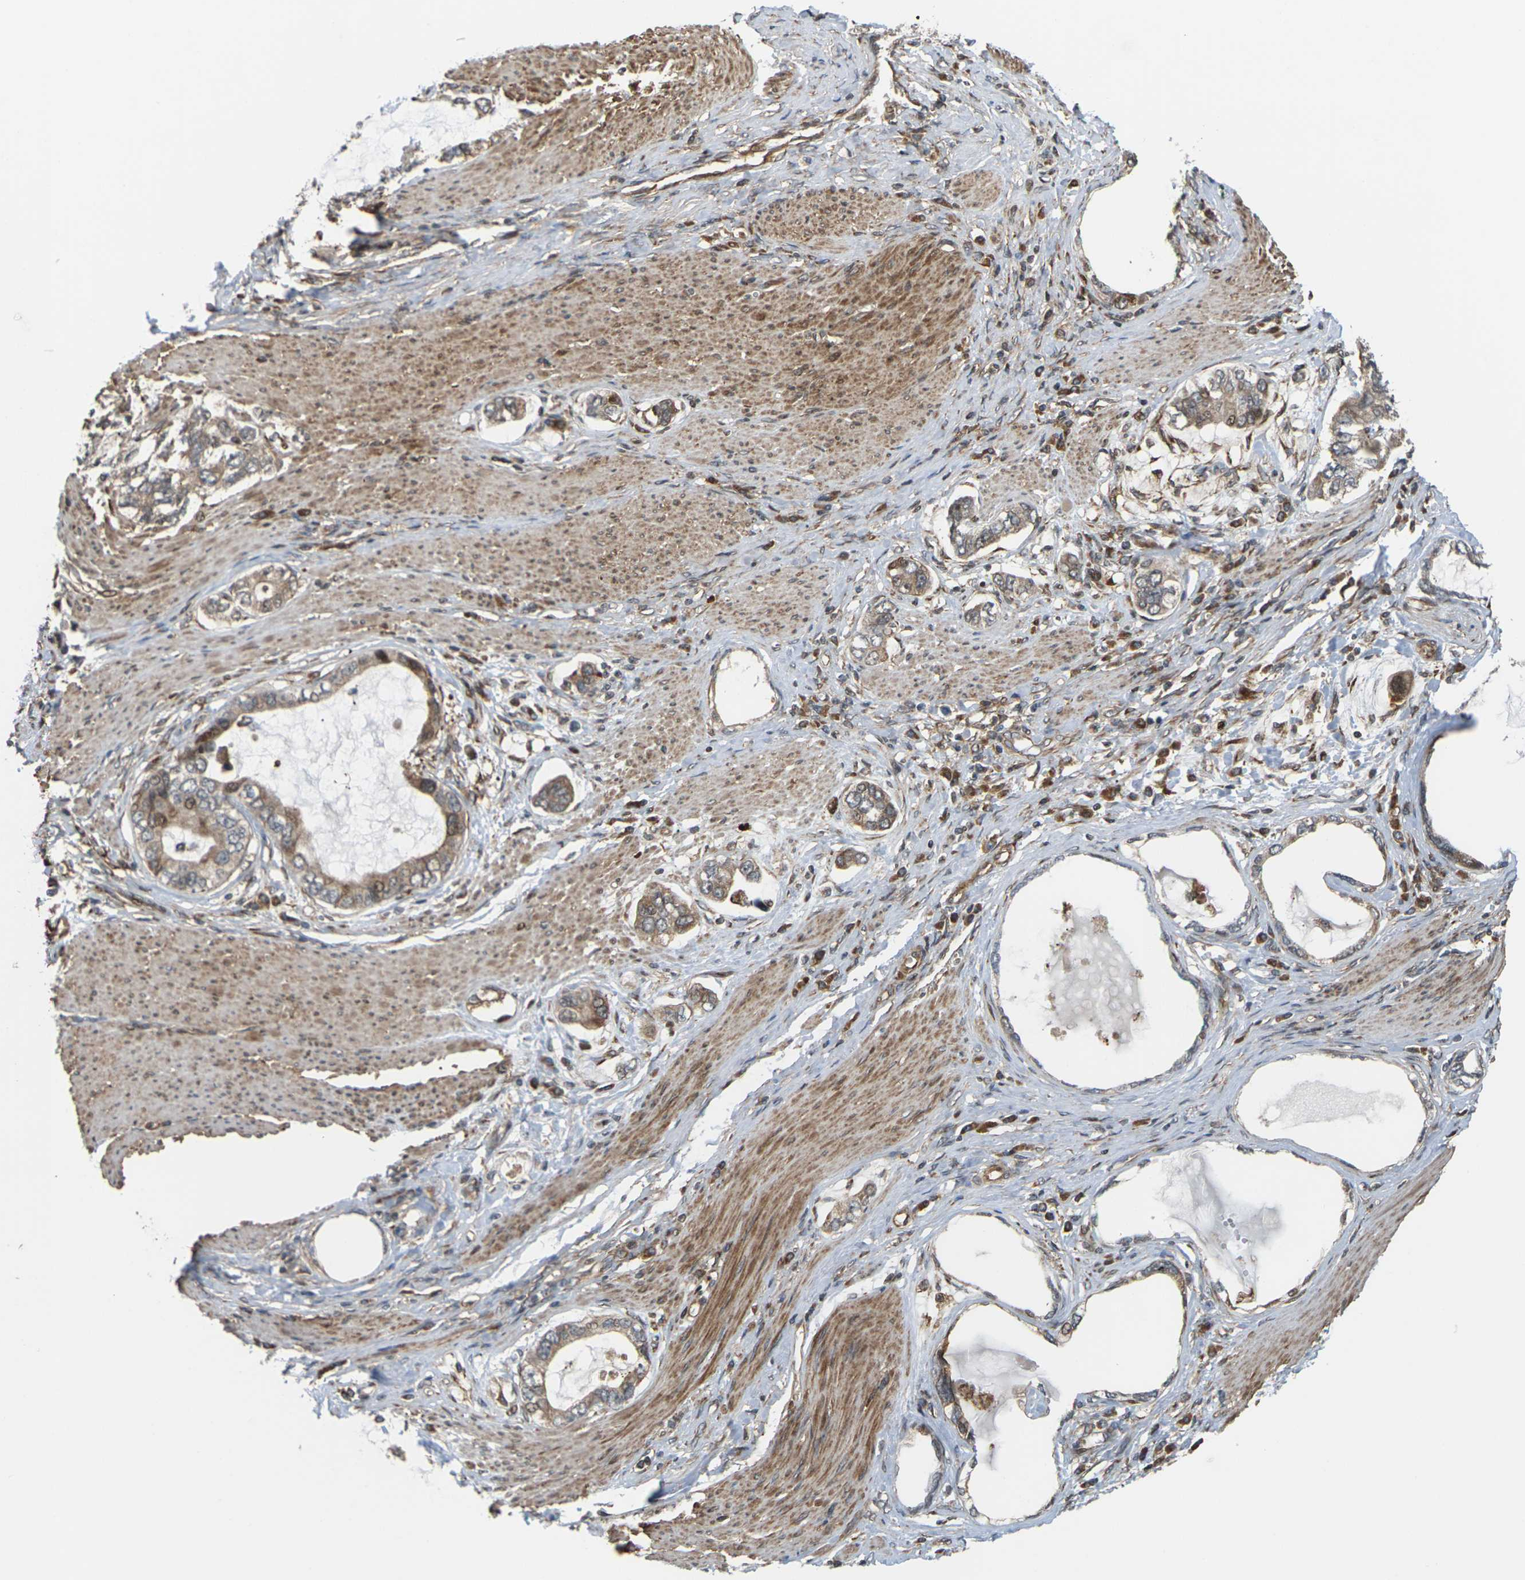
{"staining": {"intensity": "moderate", "quantity": ">75%", "location": "cytoplasmic/membranous,nuclear"}, "tissue": "stomach cancer", "cell_type": "Tumor cells", "image_type": "cancer", "snomed": [{"axis": "morphology", "description": "Adenocarcinoma, NOS"}, {"axis": "topography", "description": "Stomach, lower"}], "caption": "Moderate cytoplasmic/membranous and nuclear protein staining is seen in about >75% of tumor cells in stomach cancer. (Brightfield microscopy of DAB IHC at high magnification).", "gene": "ROBO1", "patient": {"sex": "female", "age": 93}}